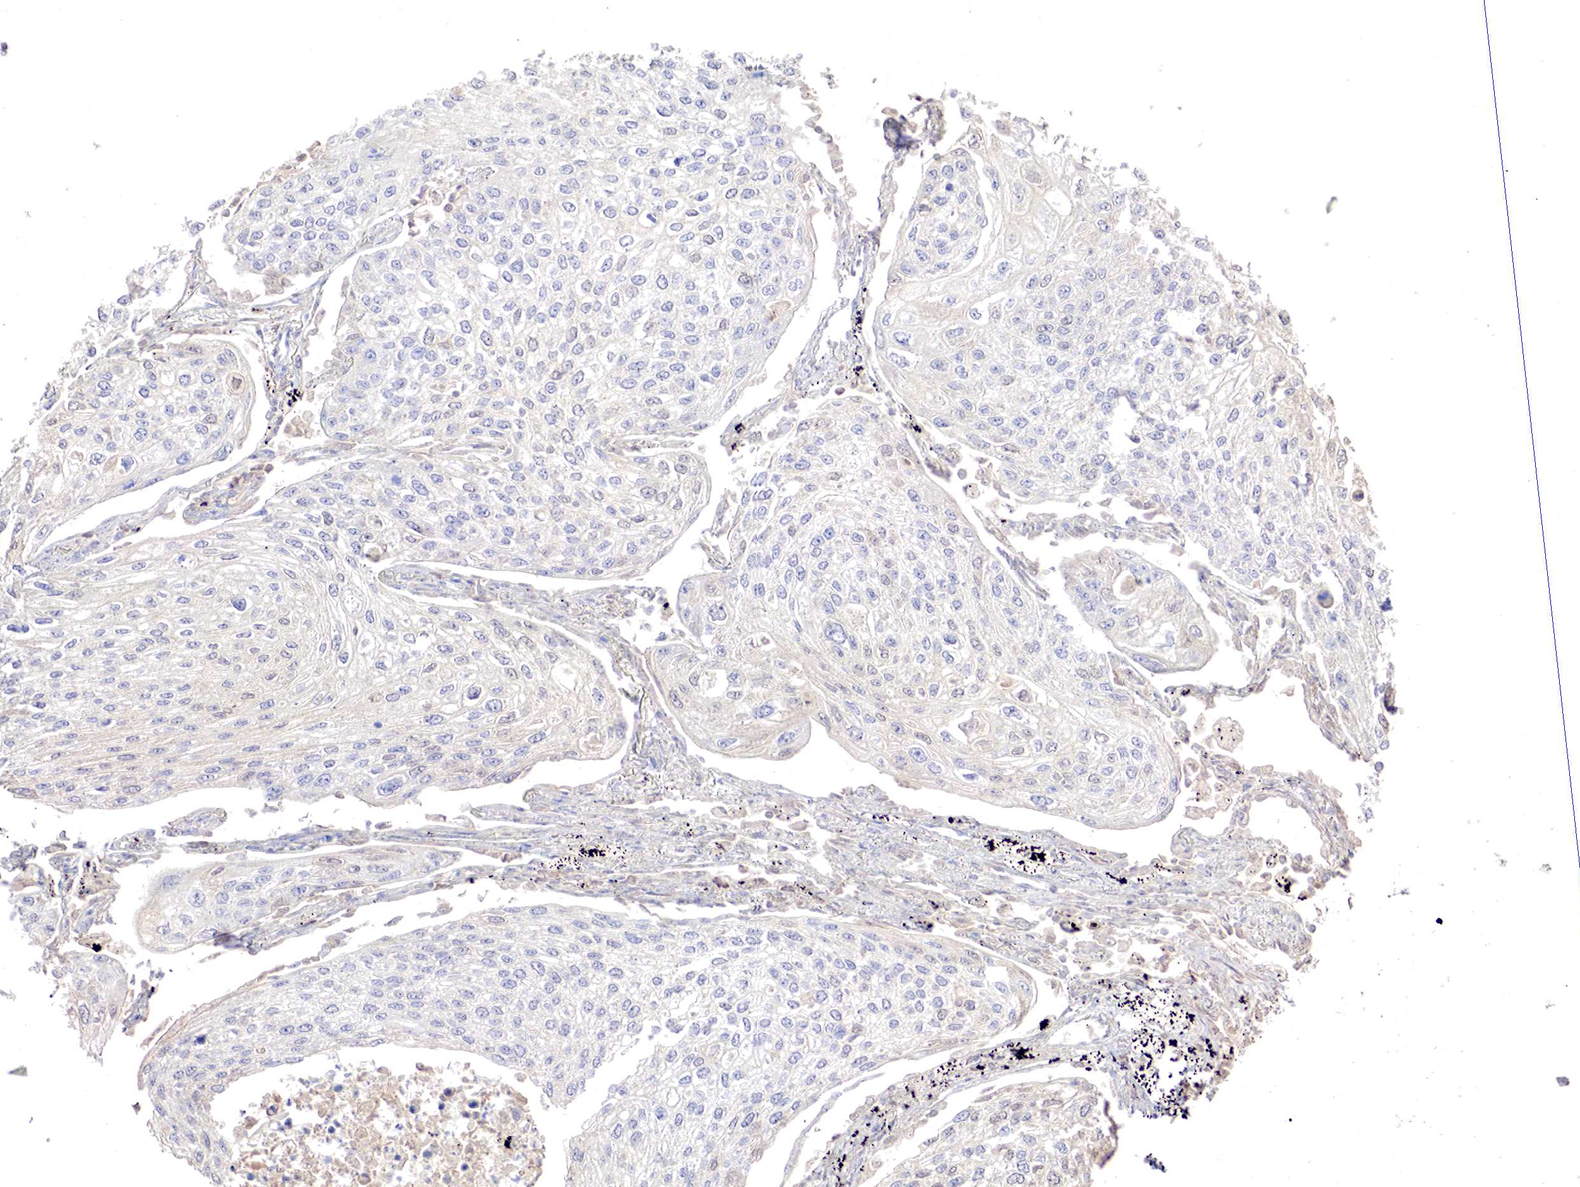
{"staining": {"intensity": "negative", "quantity": "none", "location": "none"}, "tissue": "lung cancer", "cell_type": "Tumor cells", "image_type": "cancer", "snomed": [{"axis": "morphology", "description": "Squamous cell carcinoma, NOS"}, {"axis": "topography", "description": "Lung"}], "caption": "This is an IHC micrograph of human lung cancer (squamous cell carcinoma). There is no positivity in tumor cells.", "gene": "GATA1", "patient": {"sex": "male", "age": 75}}